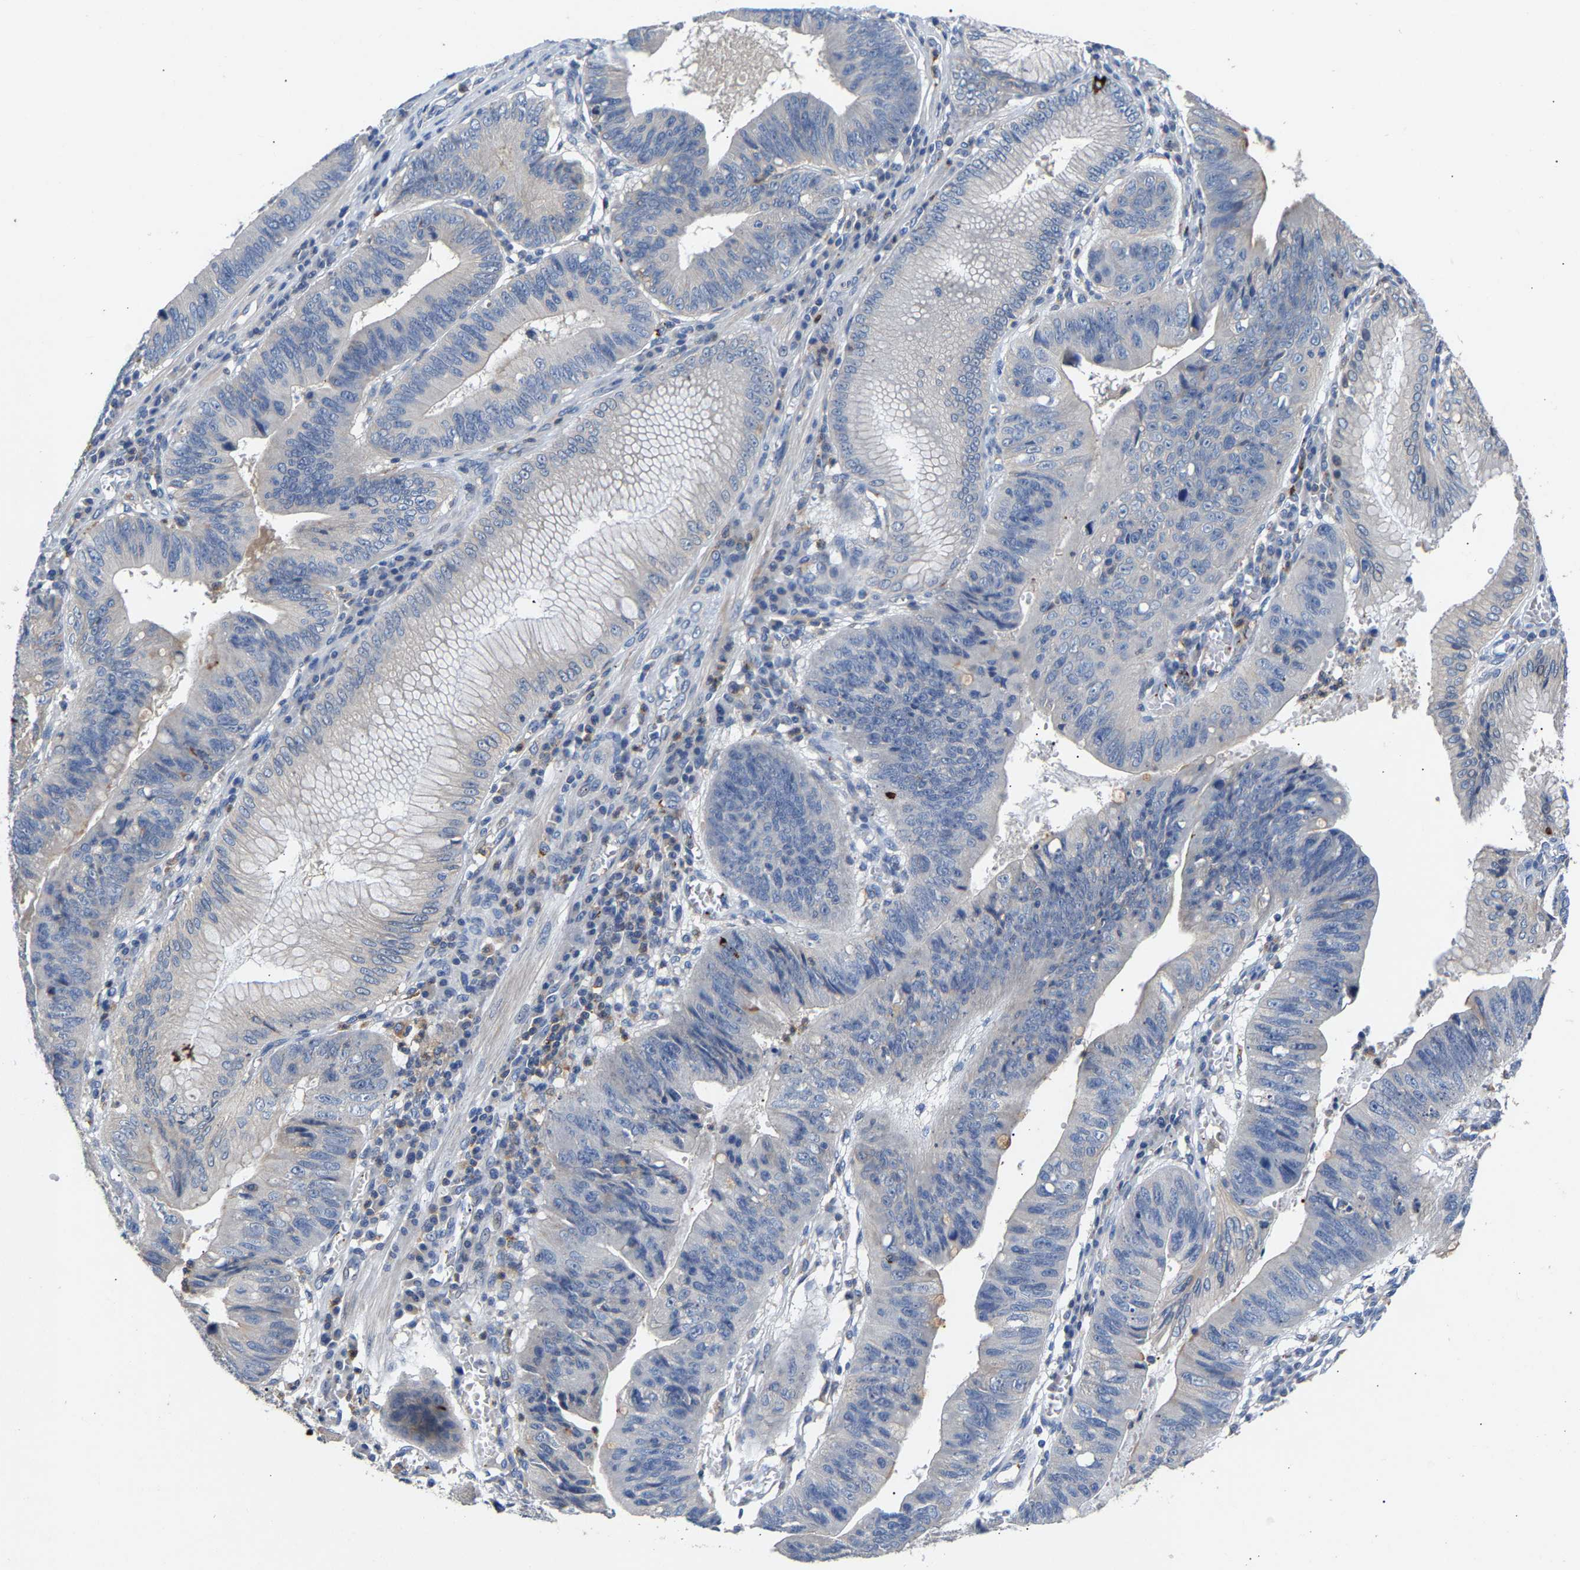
{"staining": {"intensity": "negative", "quantity": "none", "location": "none"}, "tissue": "stomach cancer", "cell_type": "Tumor cells", "image_type": "cancer", "snomed": [{"axis": "morphology", "description": "Adenocarcinoma, NOS"}, {"axis": "topography", "description": "Stomach"}], "caption": "A high-resolution photomicrograph shows immunohistochemistry (IHC) staining of stomach cancer, which reveals no significant staining in tumor cells.", "gene": "CCDC171", "patient": {"sex": "male", "age": 59}}